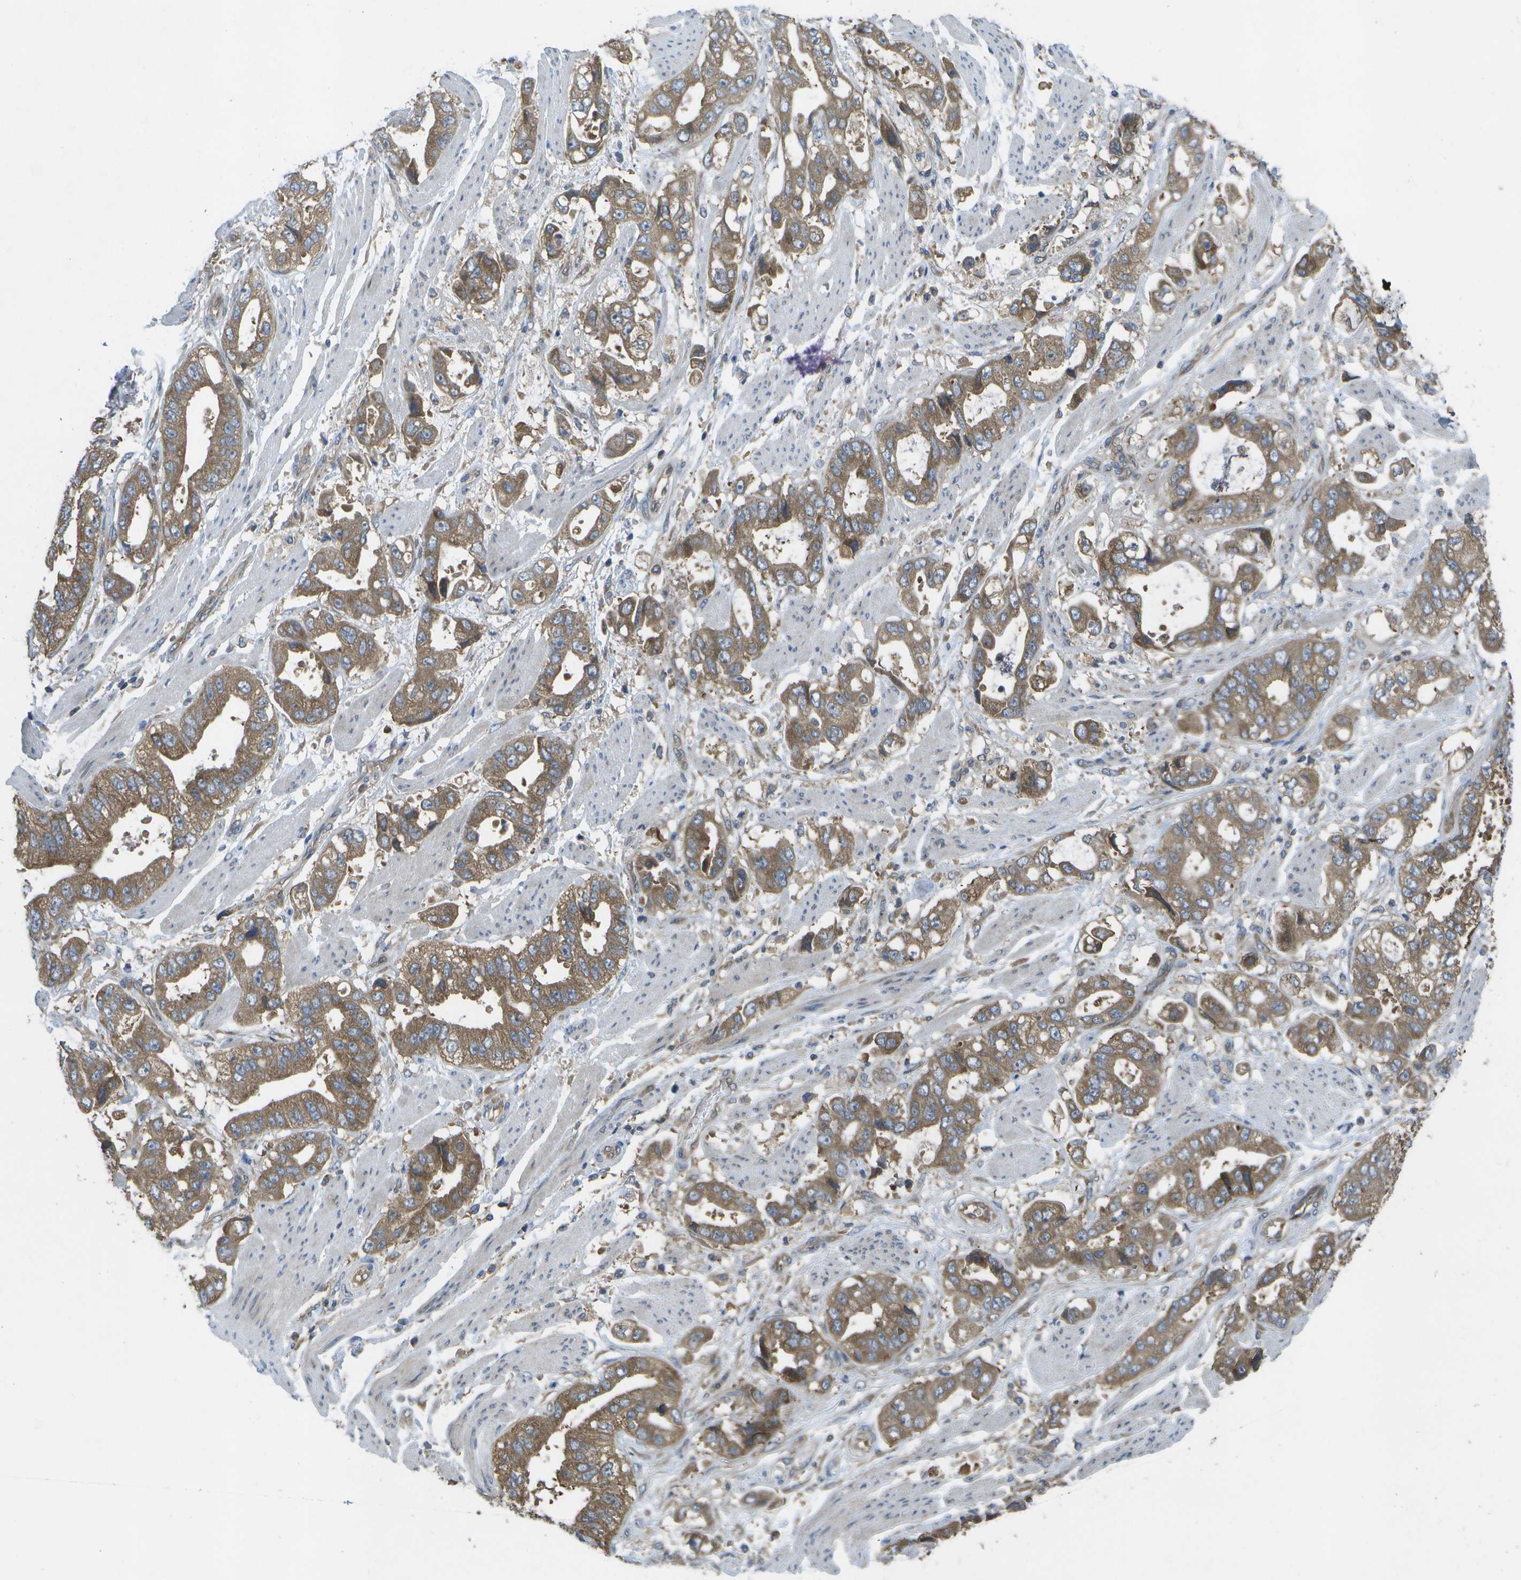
{"staining": {"intensity": "moderate", "quantity": ">75%", "location": "cytoplasmic/membranous"}, "tissue": "stomach cancer", "cell_type": "Tumor cells", "image_type": "cancer", "snomed": [{"axis": "morphology", "description": "Normal tissue, NOS"}, {"axis": "morphology", "description": "Adenocarcinoma, NOS"}, {"axis": "topography", "description": "Stomach"}], "caption": "Stomach cancer stained with a protein marker shows moderate staining in tumor cells.", "gene": "DPM3", "patient": {"sex": "male", "age": 62}}